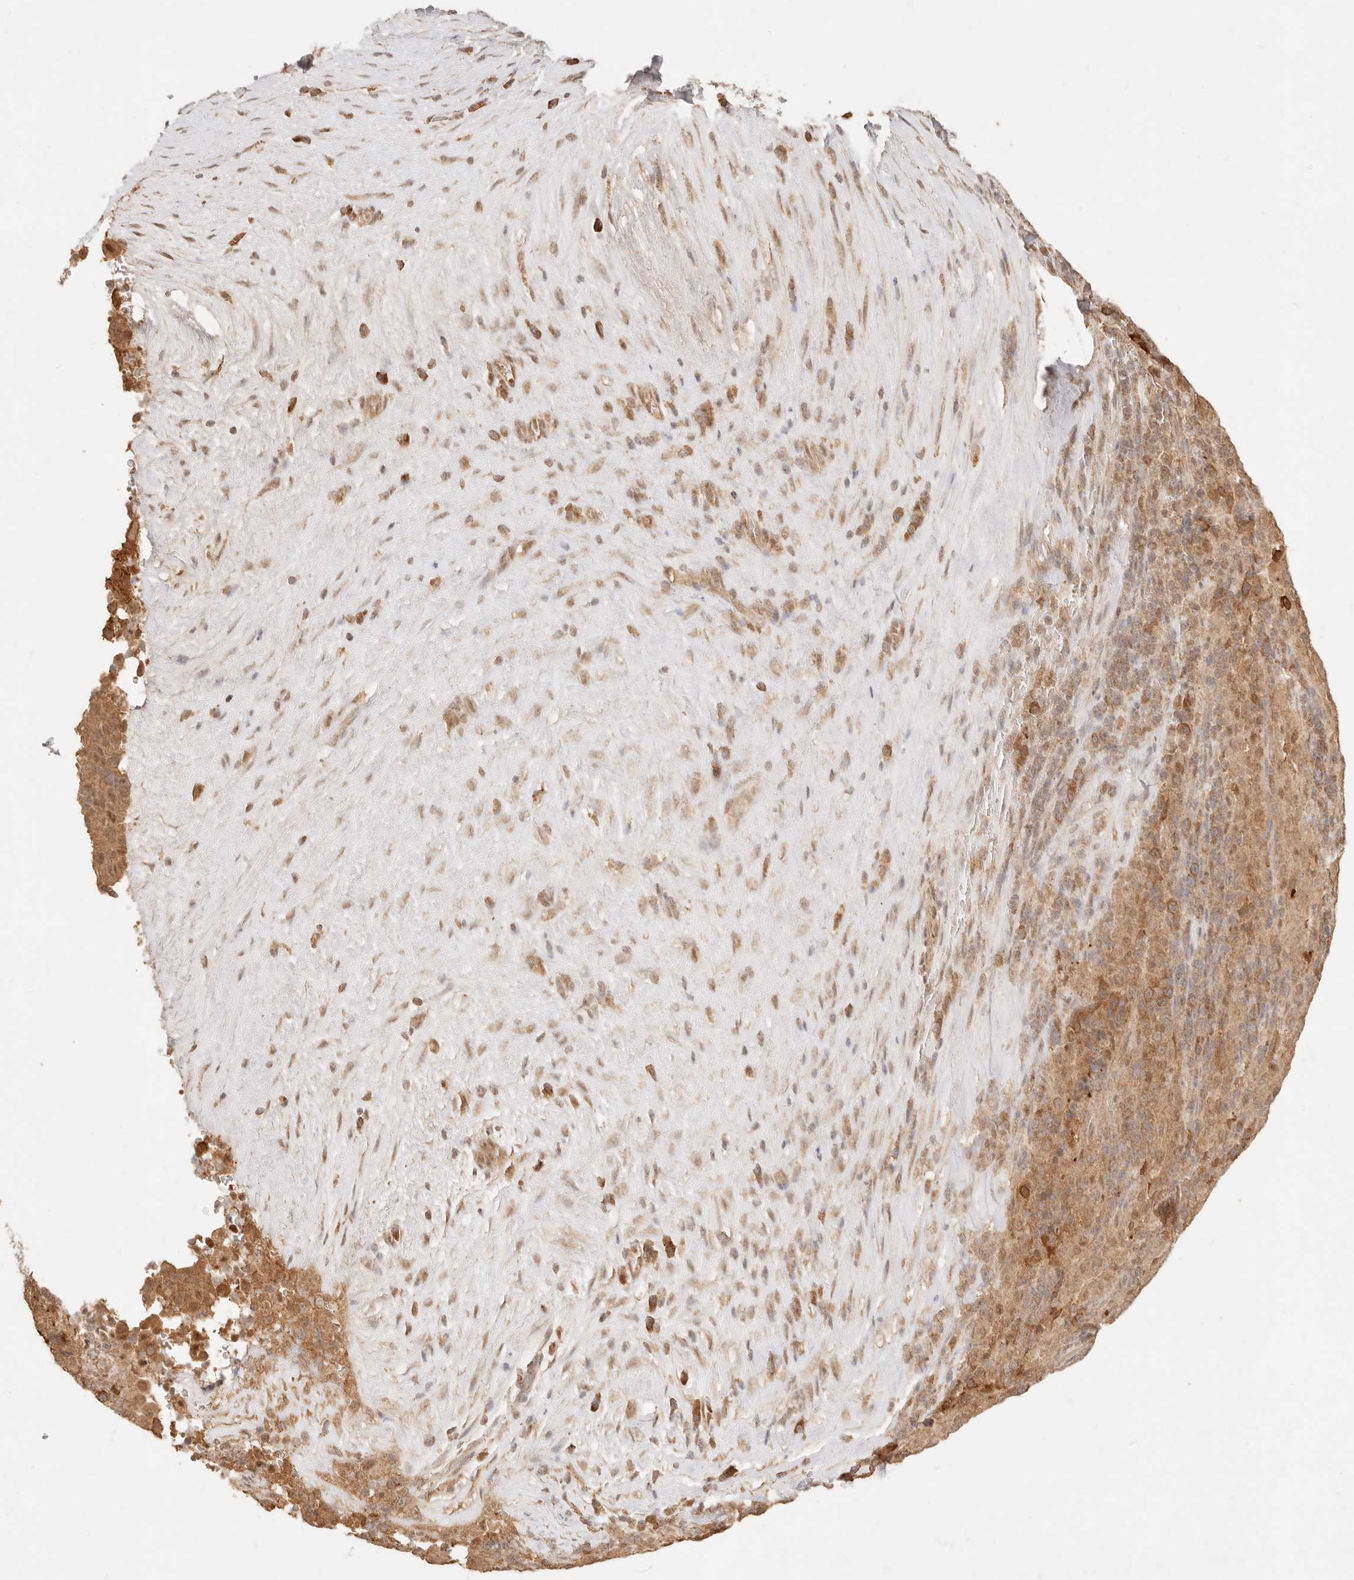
{"staining": {"intensity": "moderate", "quantity": ">75%", "location": "cytoplasmic/membranous"}, "tissue": "pancreatic cancer", "cell_type": "Tumor cells", "image_type": "cancer", "snomed": [{"axis": "morphology", "description": "Adenocarcinoma, NOS"}, {"axis": "topography", "description": "Pancreas"}], "caption": "Approximately >75% of tumor cells in pancreatic cancer (adenocarcinoma) display moderate cytoplasmic/membranous protein staining as visualized by brown immunohistochemical staining.", "gene": "TRIM11", "patient": {"sex": "male", "age": 63}}